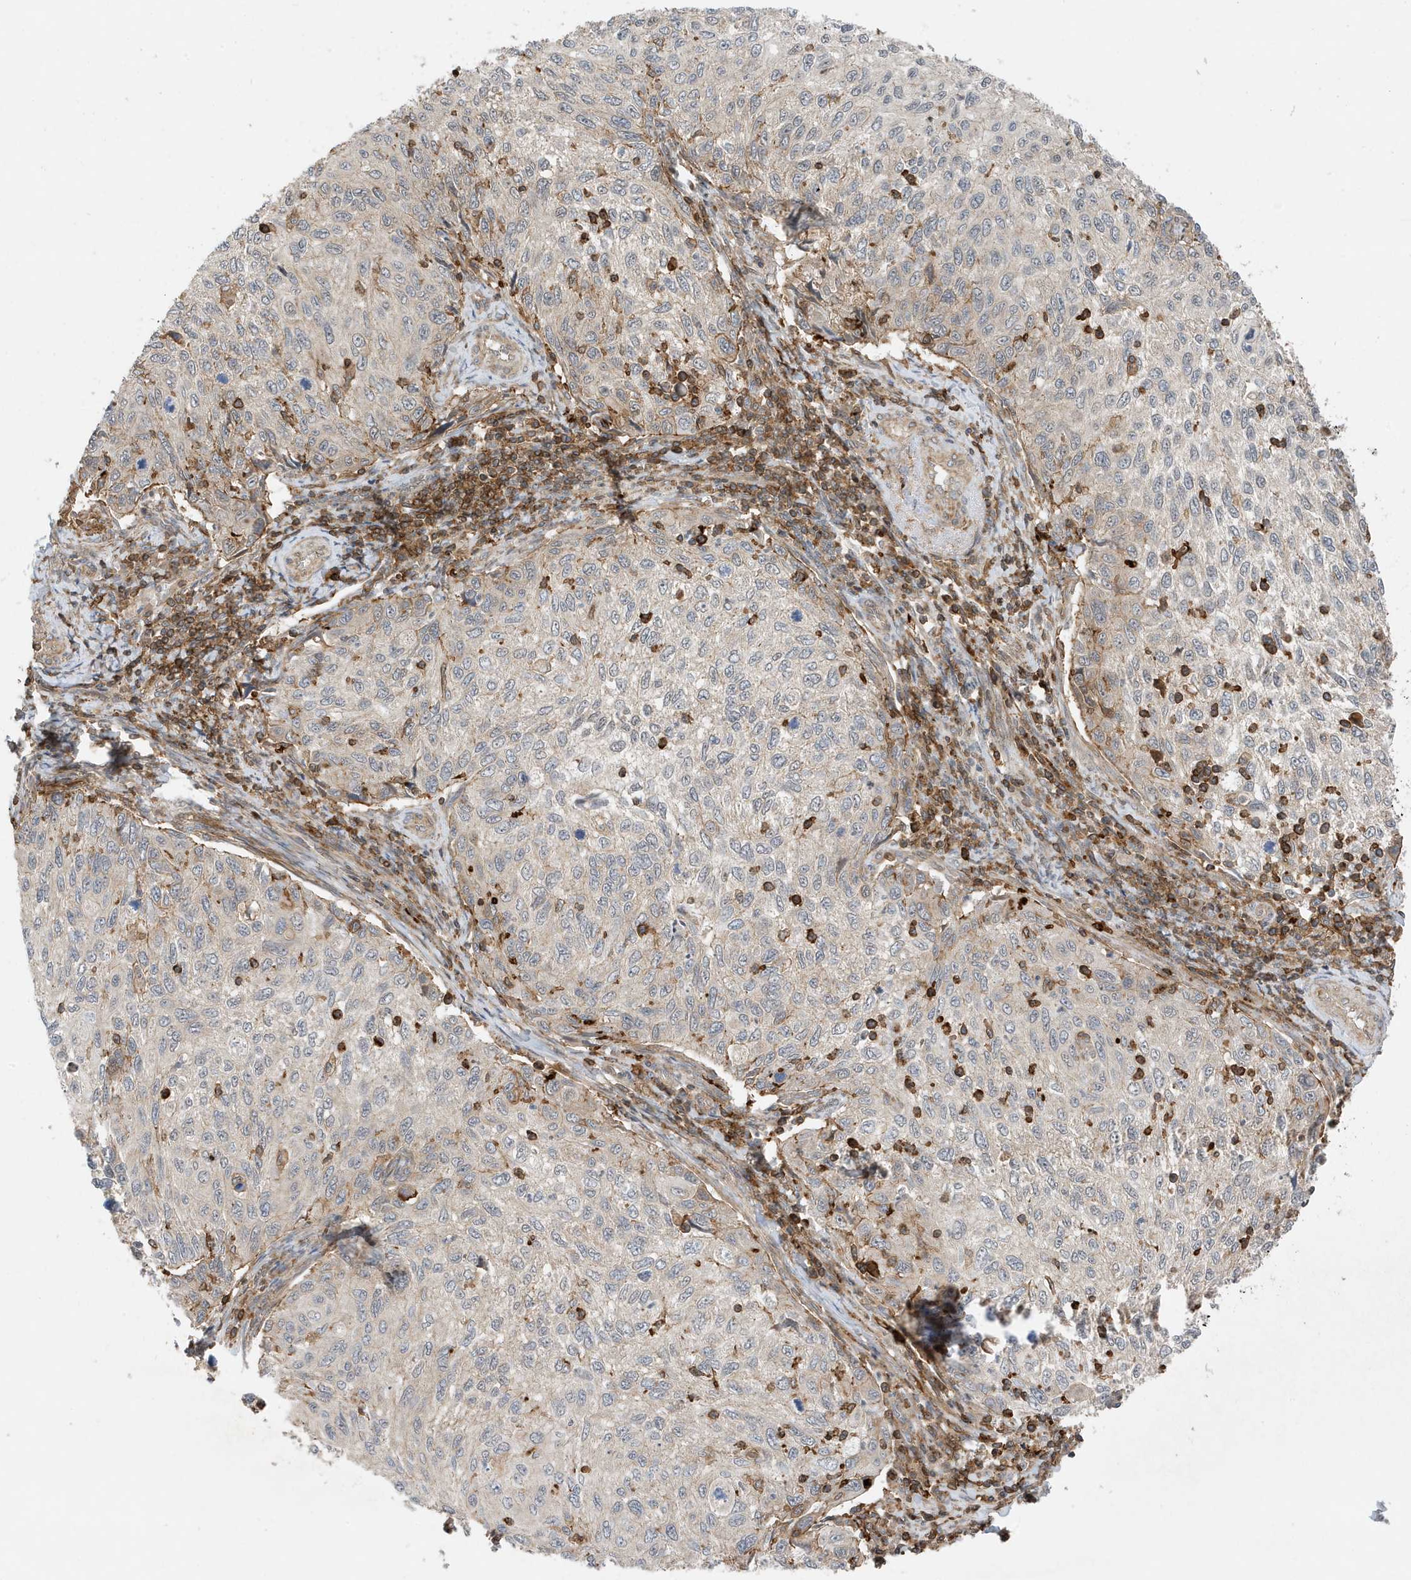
{"staining": {"intensity": "negative", "quantity": "none", "location": "none"}, "tissue": "cervical cancer", "cell_type": "Tumor cells", "image_type": "cancer", "snomed": [{"axis": "morphology", "description": "Squamous cell carcinoma, NOS"}, {"axis": "topography", "description": "Cervix"}], "caption": "A photomicrograph of cervical squamous cell carcinoma stained for a protein reveals no brown staining in tumor cells.", "gene": "TATDN3", "patient": {"sex": "female", "age": 70}}